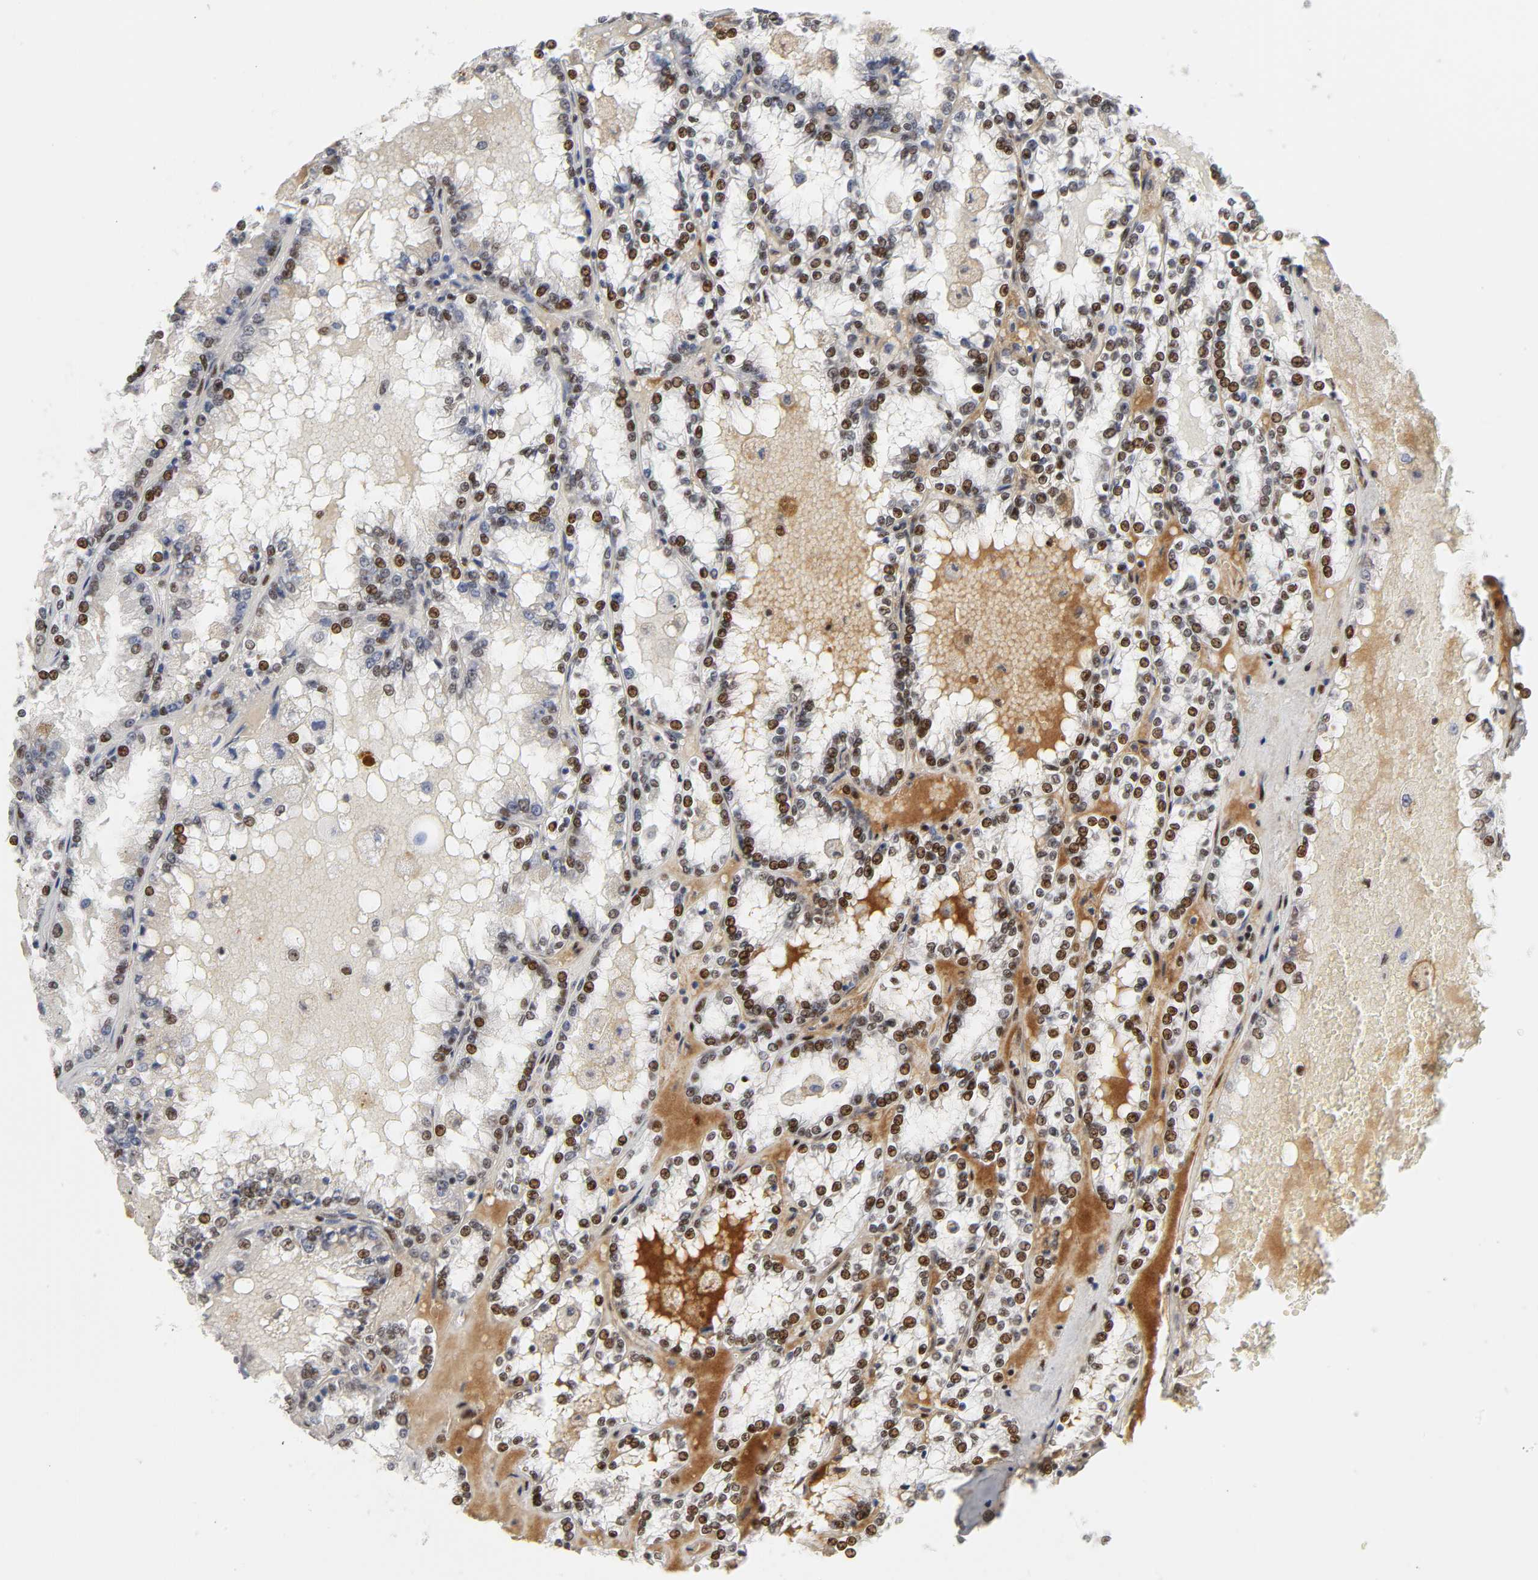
{"staining": {"intensity": "strong", "quantity": ">75%", "location": "nuclear"}, "tissue": "renal cancer", "cell_type": "Tumor cells", "image_type": "cancer", "snomed": [{"axis": "morphology", "description": "Adenocarcinoma, NOS"}, {"axis": "topography", "description": "Kidney"}], "caption": "A histopathology image showing strong nuclear positivity in about >75% of tumor cells in renal cancer, as visualized by brown immunohistochemical staining.", "gene": "CREBBP", "patient": {"sex": "female", "age": 56}}